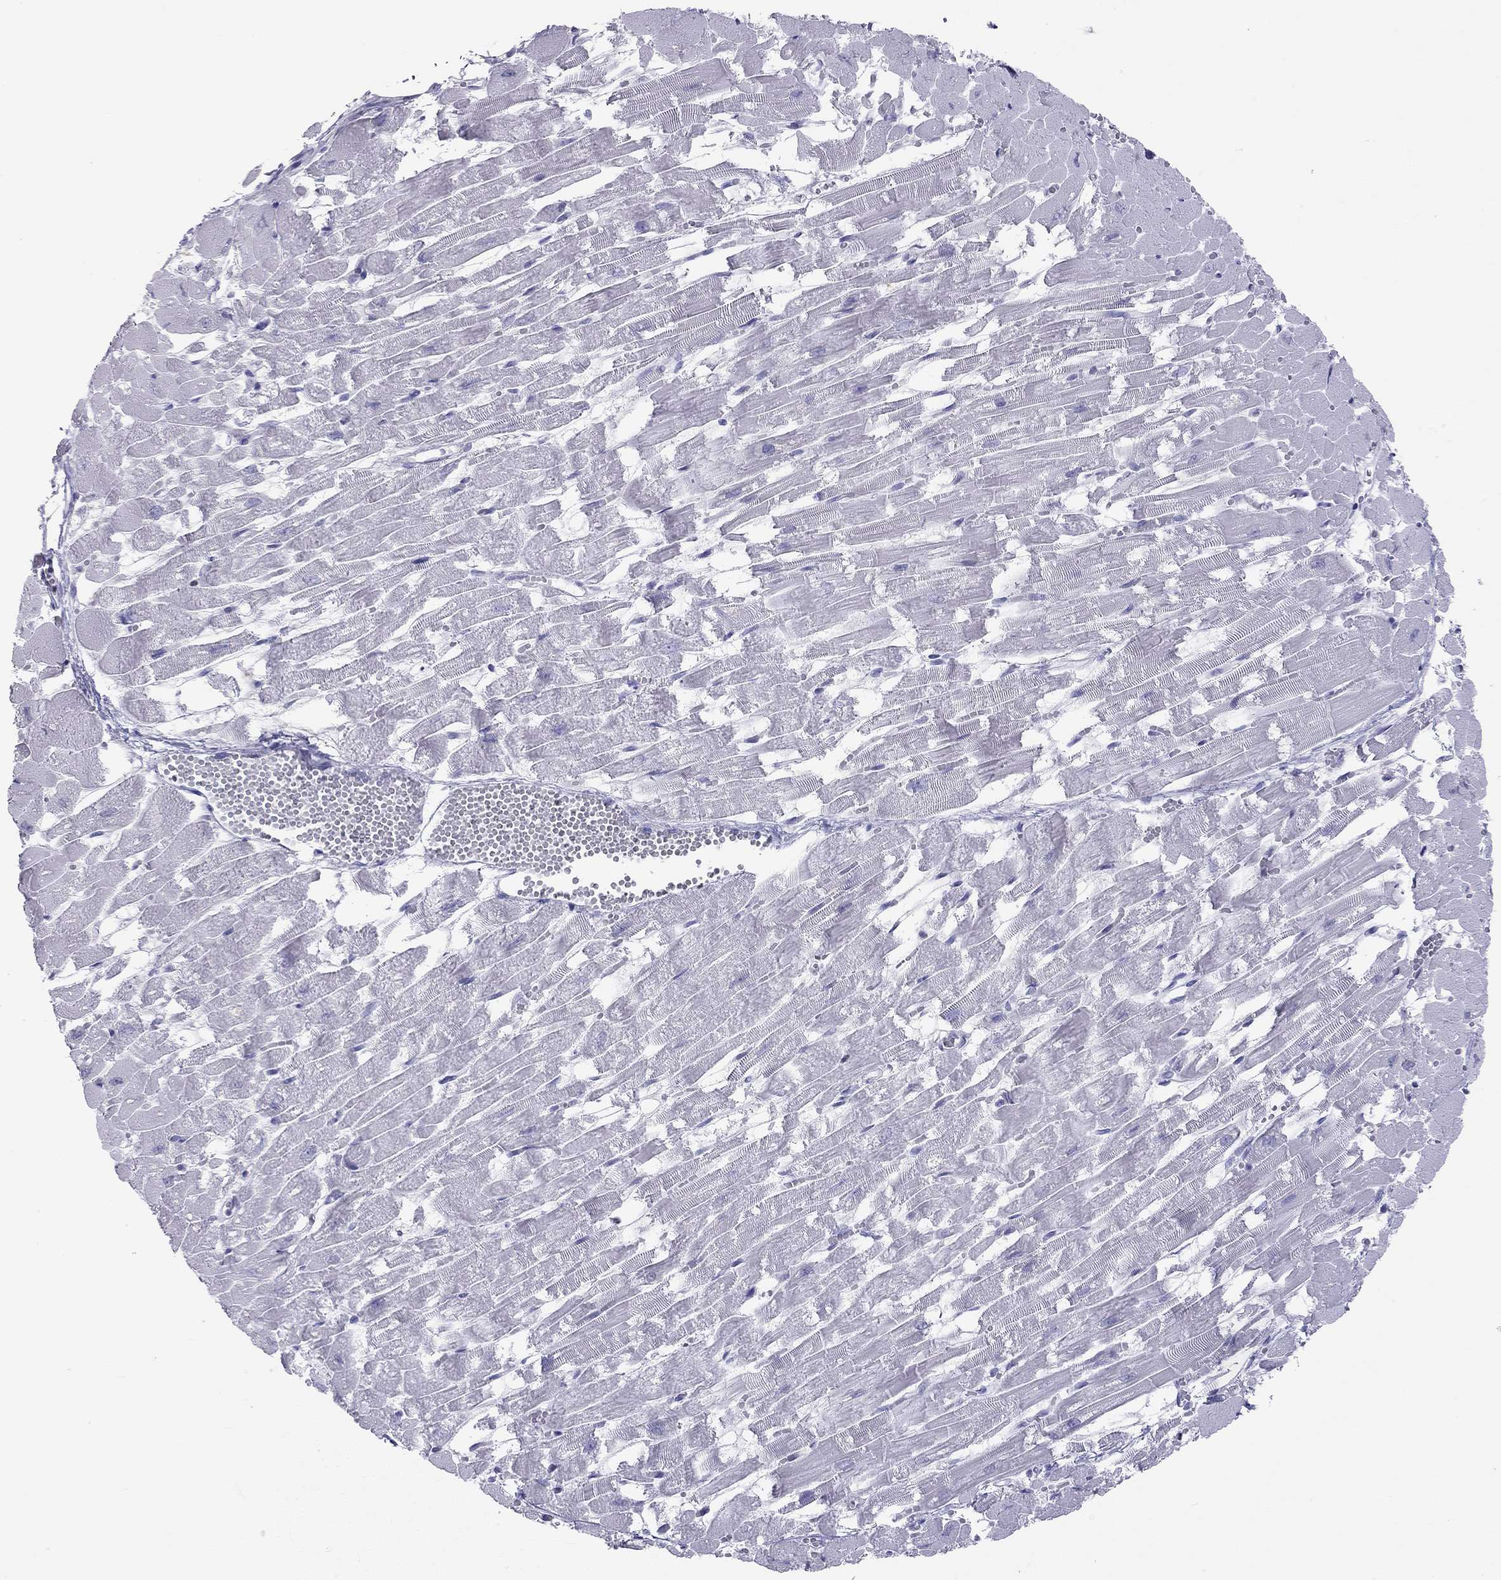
{"staining": {"intensity": "negative", "quantity": "none", "location": "none"}, "tissue": "heart muscle", "cell_type": "Cardiomyocytes", "image_type": "normal", "snomed": [{"axis": "morphology", "description": "Normal tissue, NOS"}, {"axis": "topography", "description": "Heart"}], "caption": "Immunohistochemistry of normal human heart muscle exhibits no positivity in cardiomyocytes. (DAB (3,3'-diaminobenzidine) IHC visualized using brightfield microscopy, high magnification).", "gene": "SH2D2A", "patient": {"sex": "female", "age": 52}}